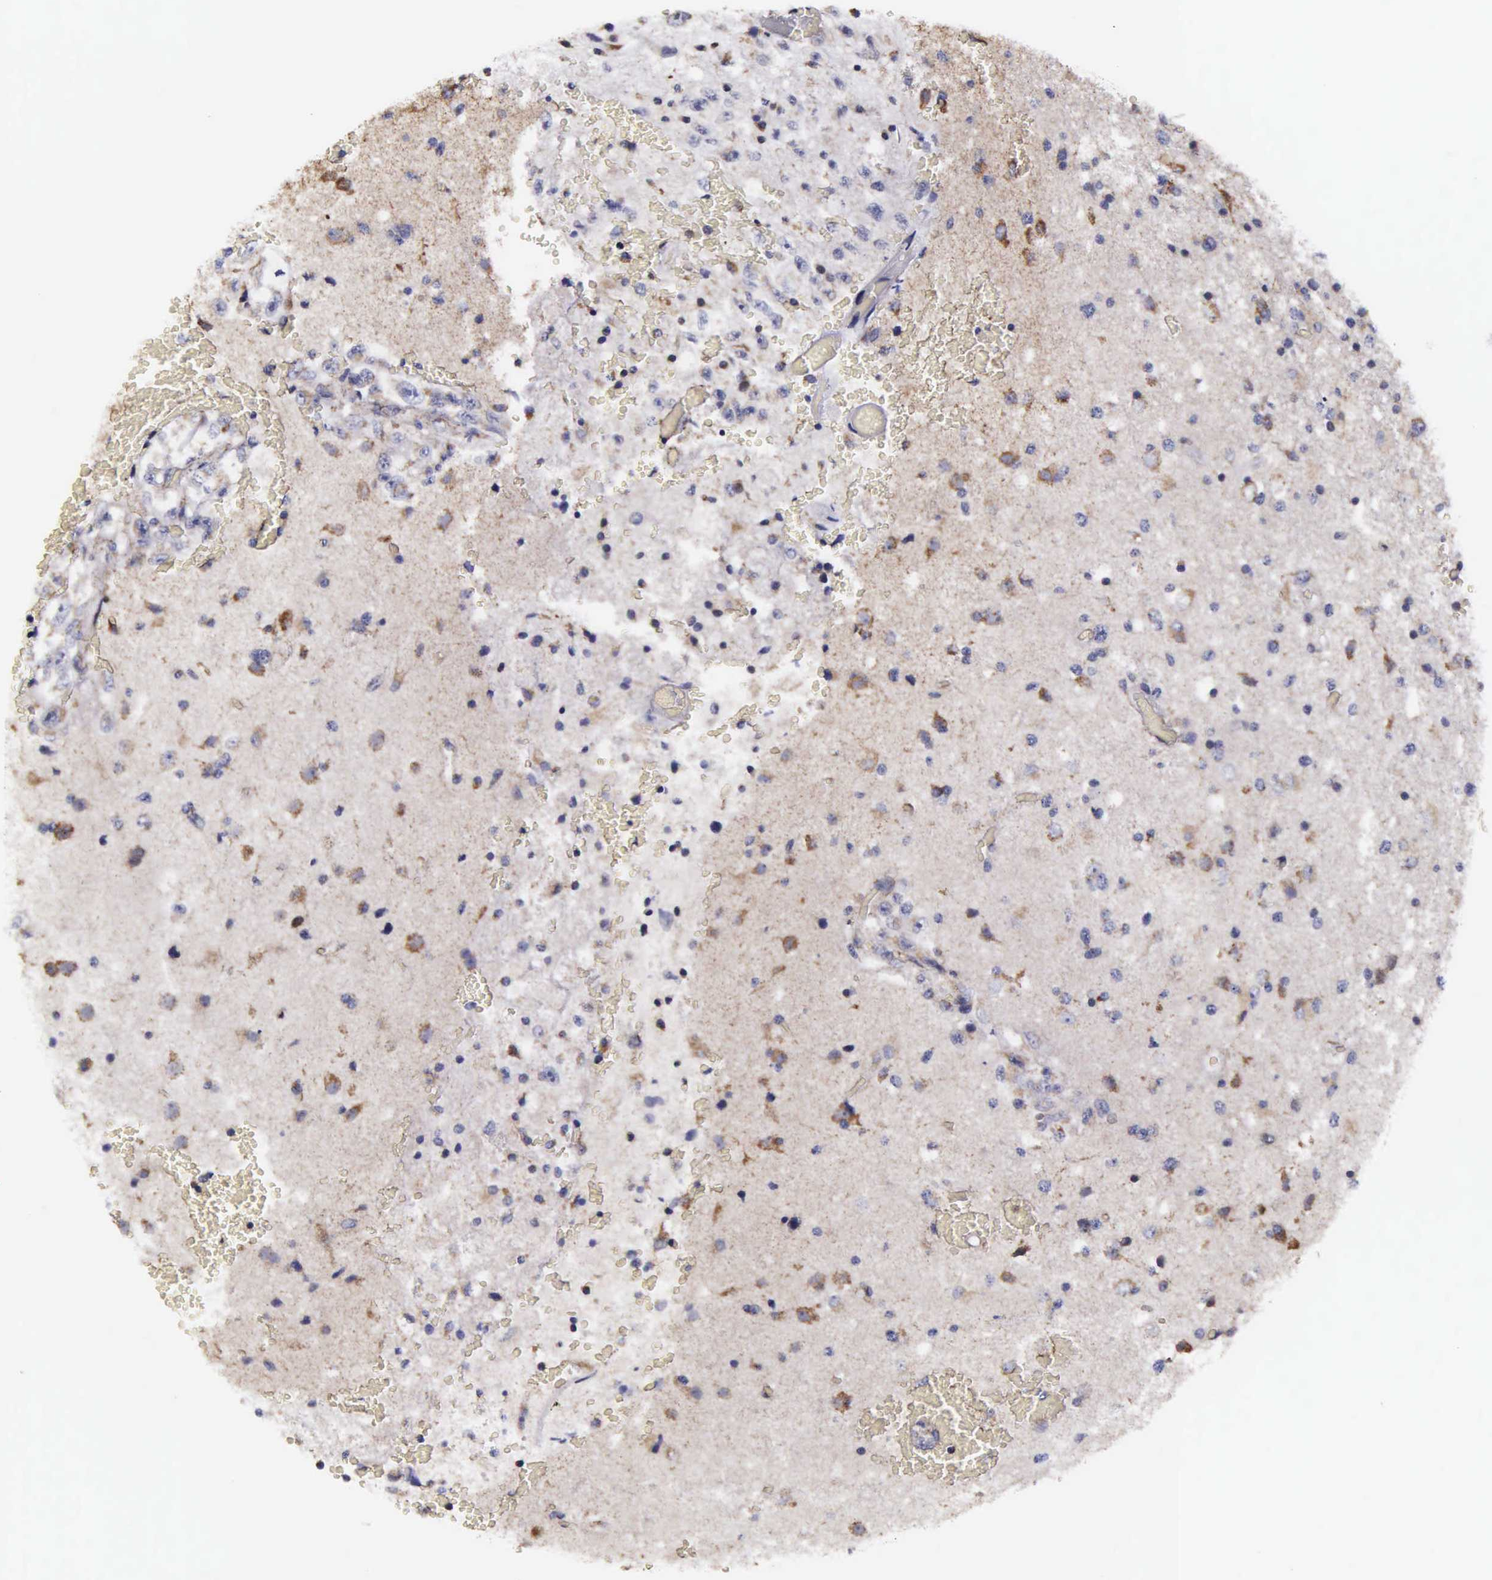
{"staining": {"intensity": "weak", "quantity": "25%-75%", "location": "cytoplasmic/membranous"}, "tissue": "glioma", "cell_type": "Tumor cells", "image_type": "cancer", "snomed": [{"axis": "morphology", "description": "Glioma, malignant, High grade"}, {"axis": "topography", "description": "Brain"}], "caption": "Malignant glioma (high-grade) stained with a protein marker demonstrates weak staining in tumor cells.", "gene": "PSMA3", "patient": {"sex": "male", "age": 48}}